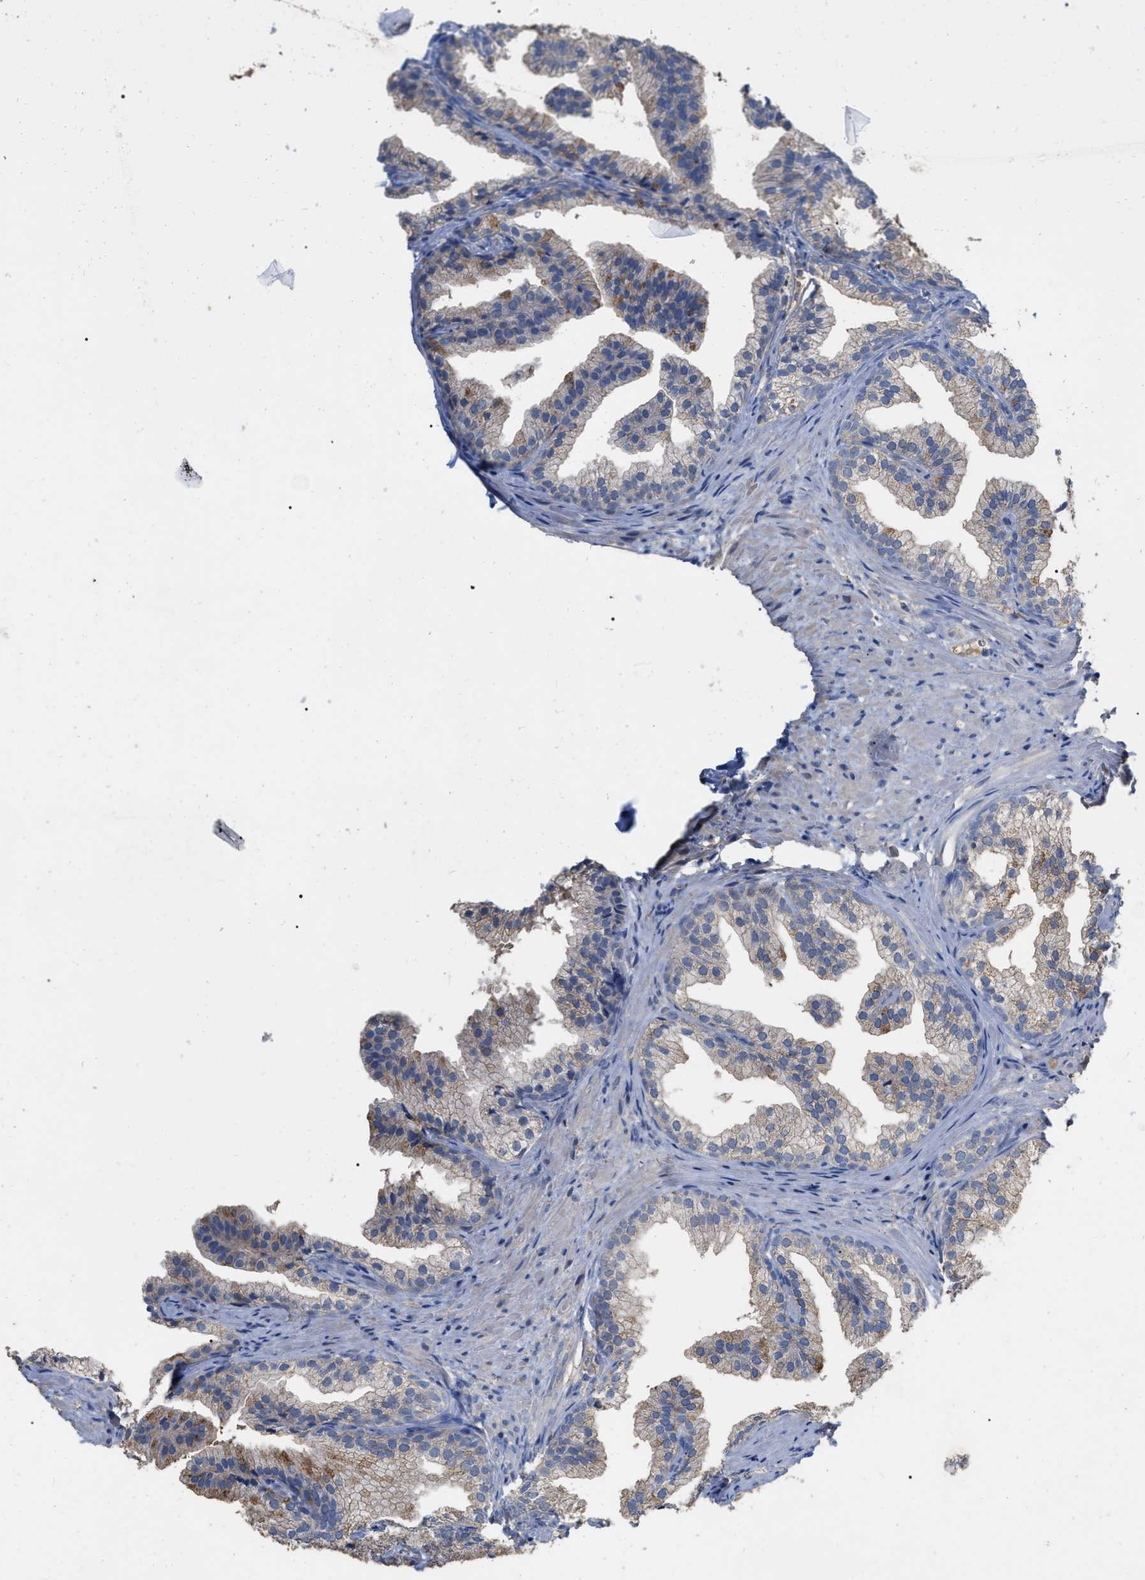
{"staining": {"intensity": "moderate", "quantity": ">75%", "location": "cytoplasmic/membranous"}, "tissue": "prostate", "cell_type": "Glandular cells", "image_type": "normal", "snomed": [{"axis": "morphology", "description": "Normal tissue, NOS"}, {"axis": "topography", "description": "Prostate"}], "caption": "A medium amount of moderate cytoplasmic/membranous expression is present in about >75% of glandular cells in benign prostate.", "gene": "GPR179", "patient": {"sex": "male", "age": 76}}